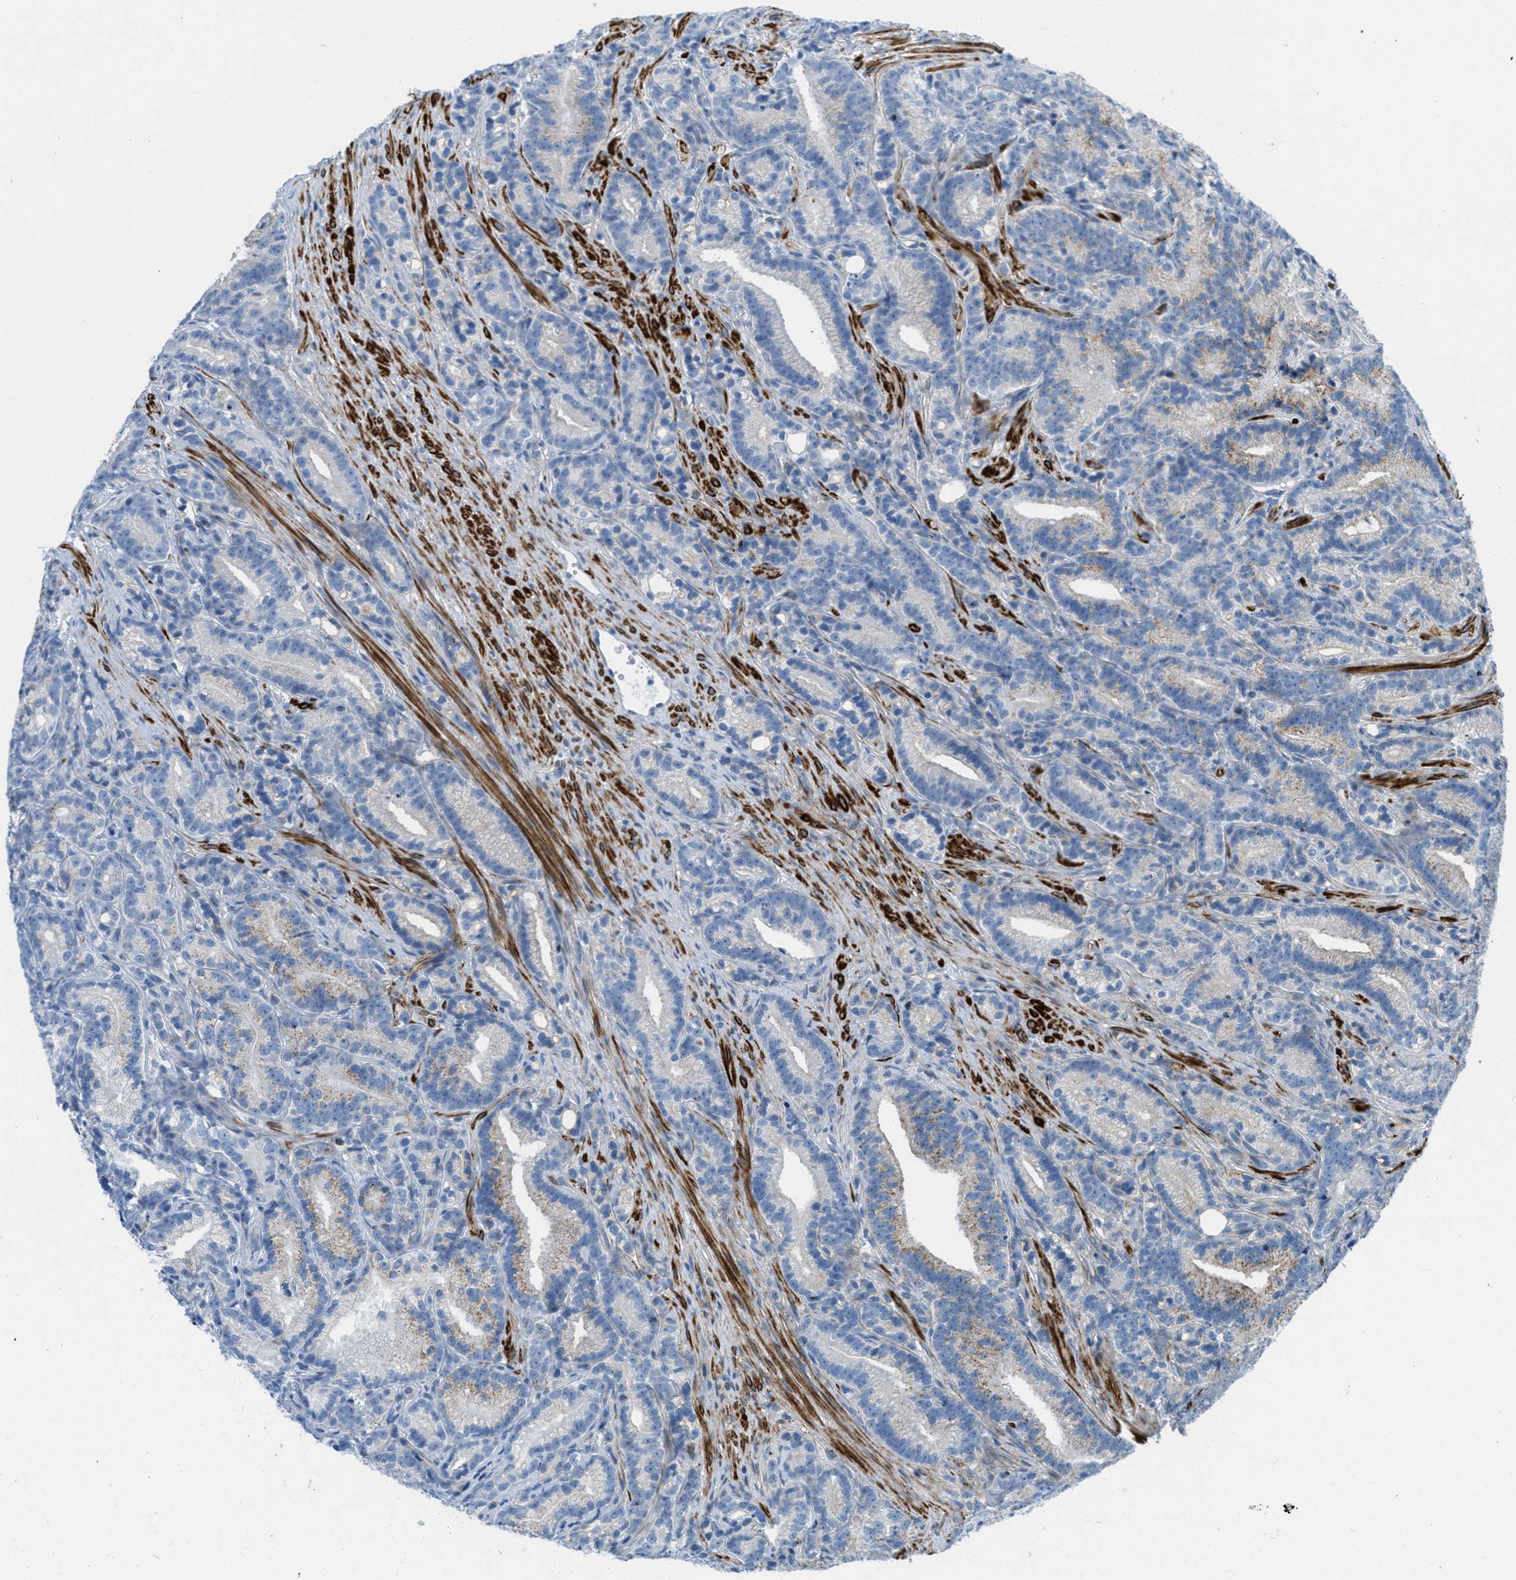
{"staining": {"intensity": "moderate", "quantity": "<25%", "location": "cytoplasmic/membranous"}, "tissue": "prostate cancer", "cell_type": "Tumor cells", "image_type": "cancer", "snomed": [{"axis": "morphology", "description": "Adenocarcinoma, Low grade"}, {"axis": "topography", "description": "Prostate"}], "caption": "This image shows IHC staining of human prostate cancer, with low moderate cytoplasmic/membranous expression in approximately <25% of tumor cells.", "gene": "MFSD13A", "patient": {"sex": "male", "age": 89}}